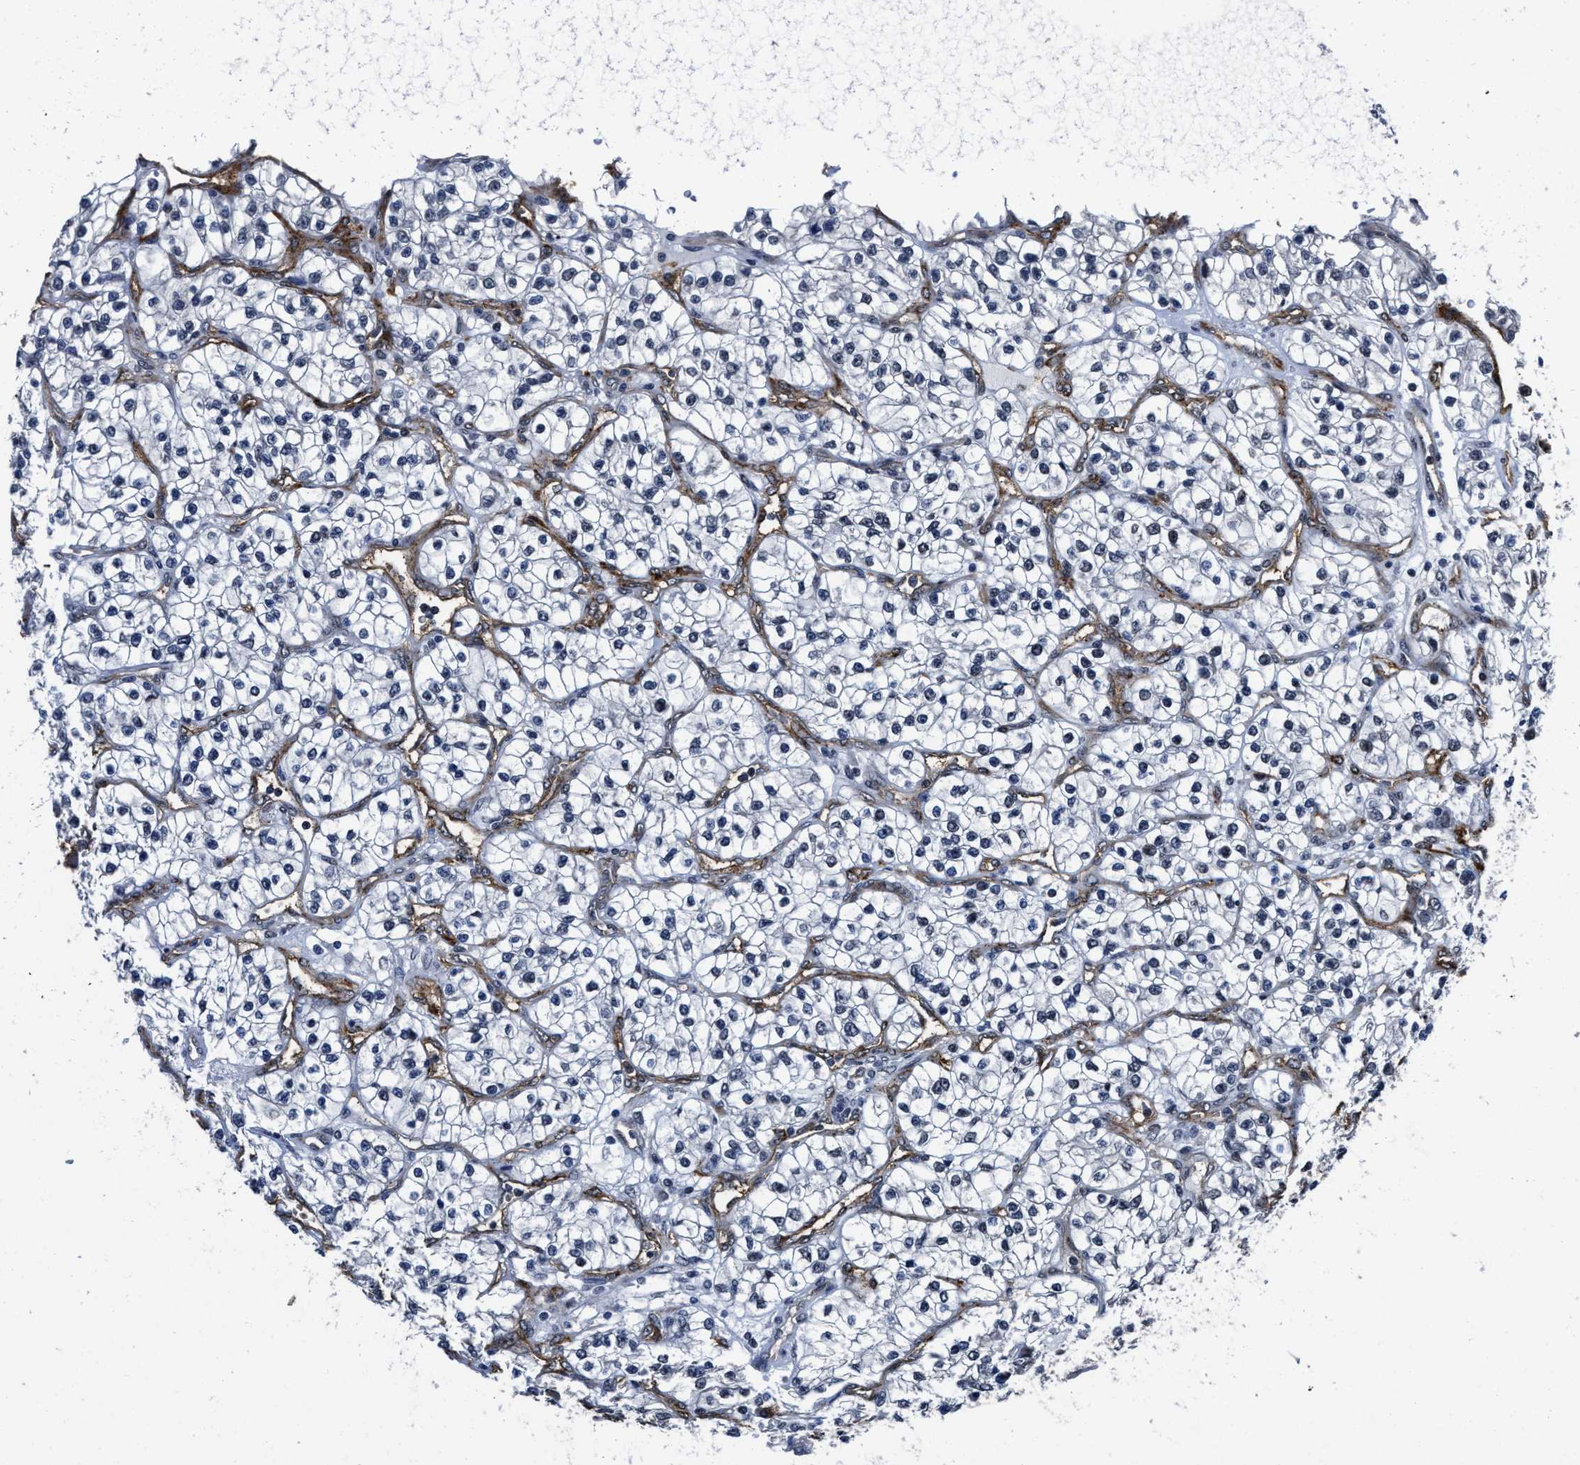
{"staining": {"intensity": "negative", "quantity": "none", "location": "none"}, "tissue": "renal cancer", "cell_type": "Tumor cells", "image_type": "cancer", "snomed": [{"axis": "morphology", "description": "Adenocarcinoma, NOS"}, {"axis": "topography", "description": "Kidney"}], "caption": "Human renal cancer (adenocarcinoma) stained for a protein using immunohistochemistry (IHC) demonstrates no expression in tumor cells.", "gene": "MARCKSL1", "patient": {"sex": "female", "age": 57}}